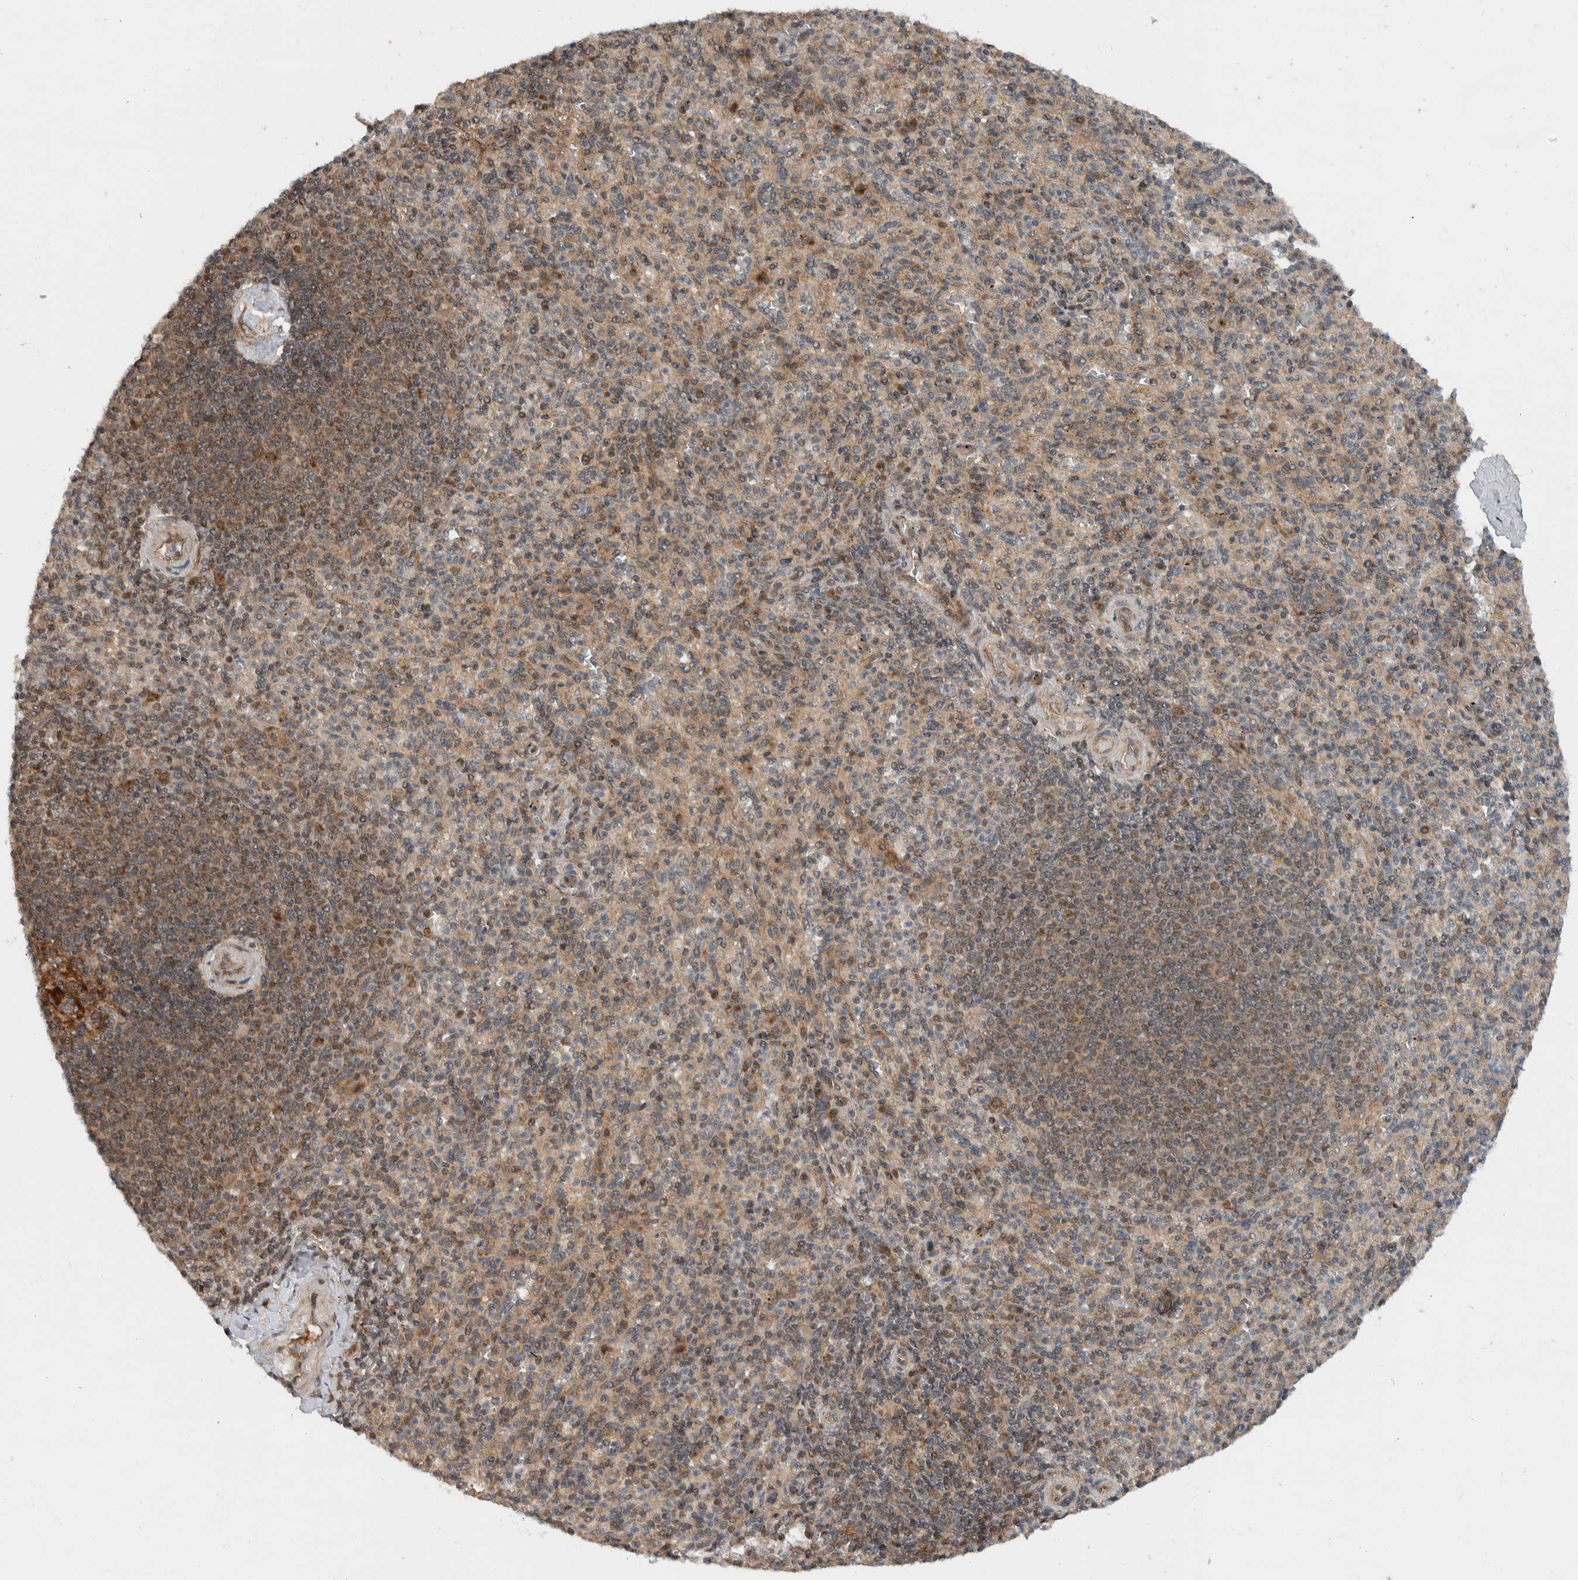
{"staining": {"intensity": "weak", "quantity": "25%-75%", "location": "cytoplasmic/membranous"}, "tissue": "spleen", "cell_type": "Cells in red pulp", "image_type": "normal", "snomed": [{"axis": "morphology", "description": "Normal tissue, NOS"}, {"axis": "topography", "description": "Spleen"}], "caption": "DAB (3,3'-diaminobenzidine) immunohistochemical staining of benign spleen displays weak cytoplasmic/membranous protein expression in about 25%-75% of cells in red pulp.", "gene": "KLHL6", "patient": {"sex": "male", "age": 36}}